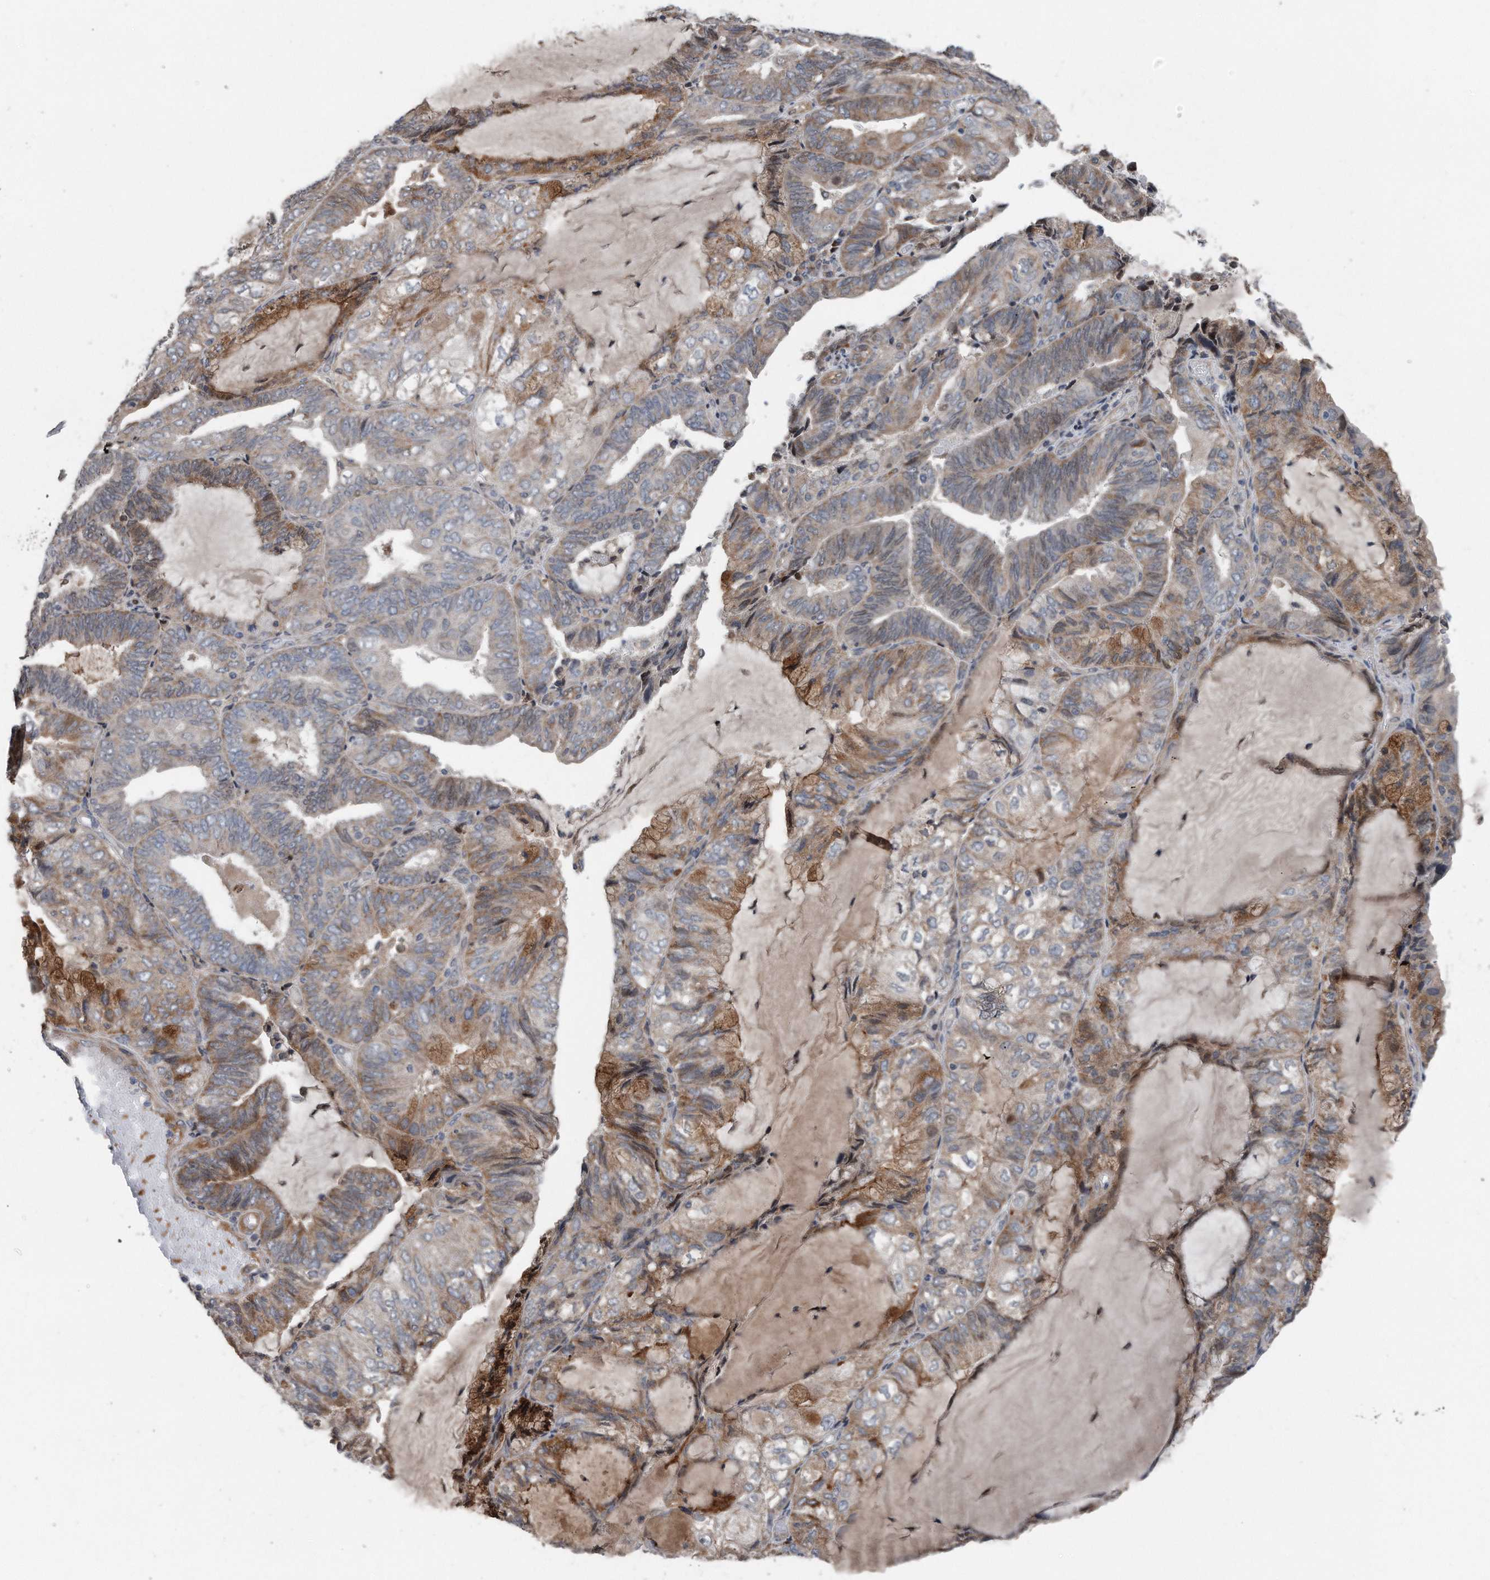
{"staining": {"intensity": "moderate", "quantity": "25%-75%", "location": "cytoplasmic/membranous"}, "tissue": "endometrial cancer", "cell_type": "Tumor cells", "image_type": "cancer", "snomed": [{"axis": "morphology", "description": "Adenocarcinoma, NOS"}, {"axis": "topography", "description": "Endometrium"}], "caption": "This is an image of immunohistochemistry staining of endometrial cancer (adenocarcinoma), which shows moderate staining in the cytoplasmic/membranous of tumor cells.", "gene": "DST", "patient": {"sex": "female", "age": 81}}